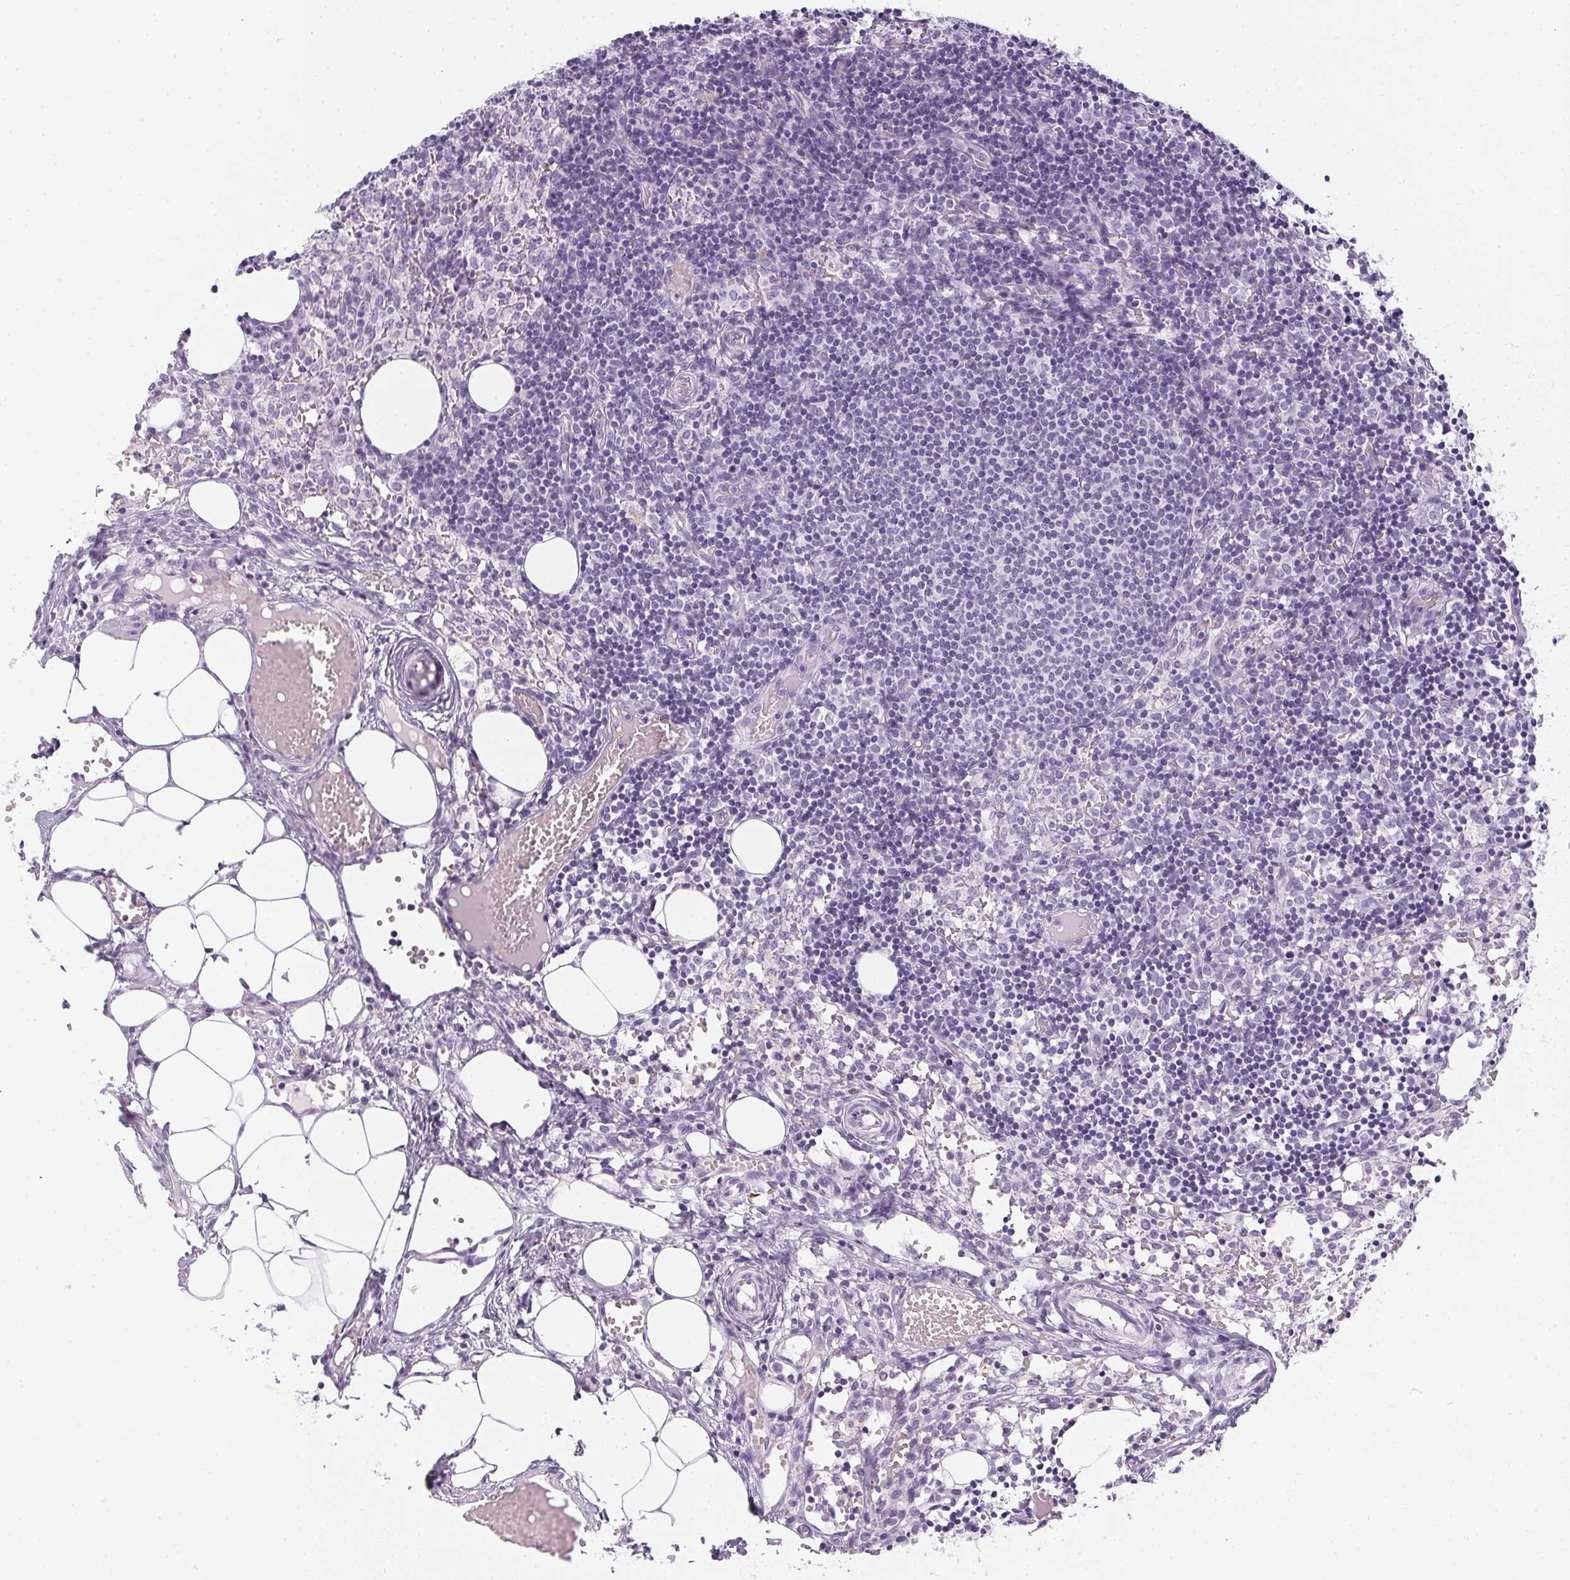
{"staining": {"intensity": "negative", "quantity": "none", "location": "none"}, "tissue": "lymph node", "cell_type": "Germinal center cells", "image_type": "normal", "snomed": [{"axis": "morphology", "description": "Normal tissue, NOS"}, {"axis": "topography", "description": "Lymph node"}], "caption": "There is no significant positivity in germinal center cells of lymph node. Nuclei are stained in blue.", "gene": "PPY", "patient": {"sex": "female", "age": 41}}